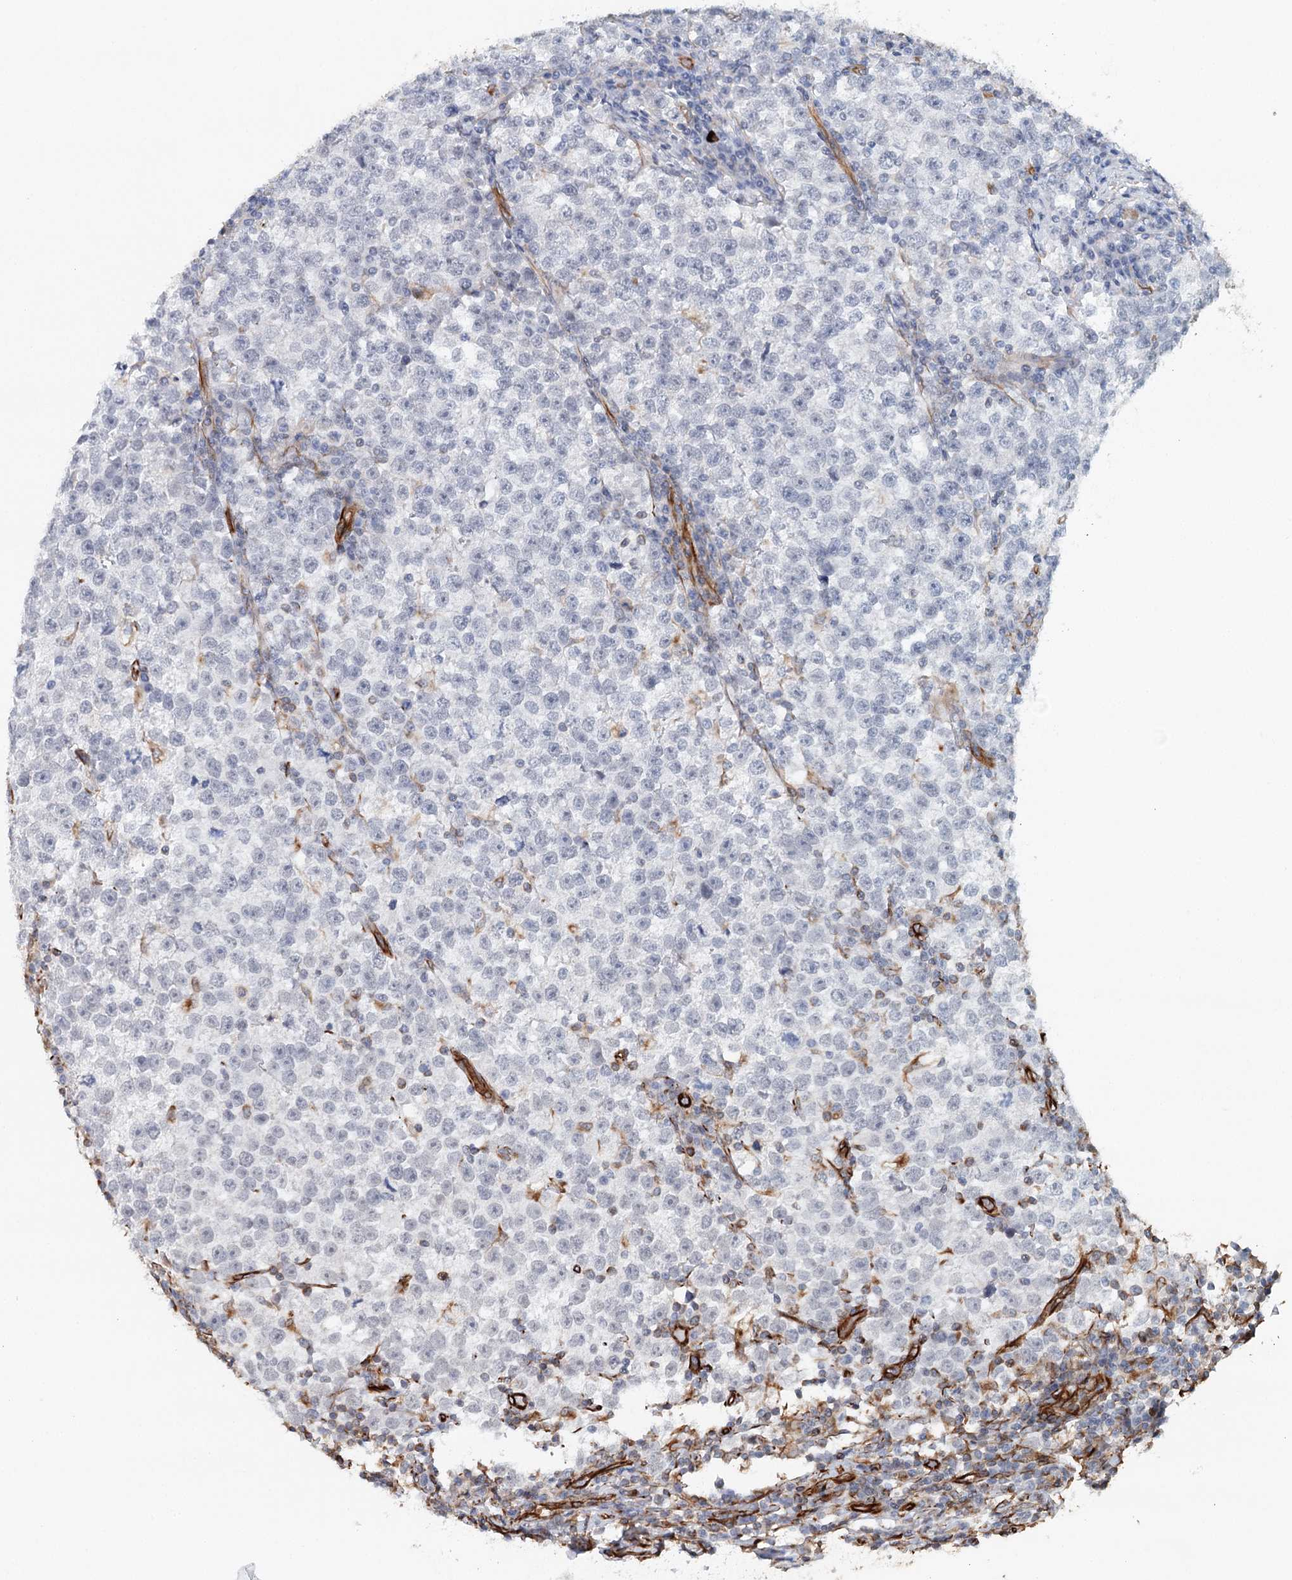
{"staining": {"intensity": "negative", "quantity": "none", "location": "none"}, "tissue": "testis cancer", "cell_type": "Tumor cells", "image_type": "cancer", "snomed": [{"axis": "morphology", "description": "Normal tissue, NOS"}, {"axis": "morphology", "description": "Seminoma, NOS"}, {"axis": "topography", "description": "Testis"}], "caption": "Testis cancer (seminoma) stained for a protein using IHC displays no staining tumor cells.", "gene": "SYNPO", "patient": {"sex": "male", "age": 43}}